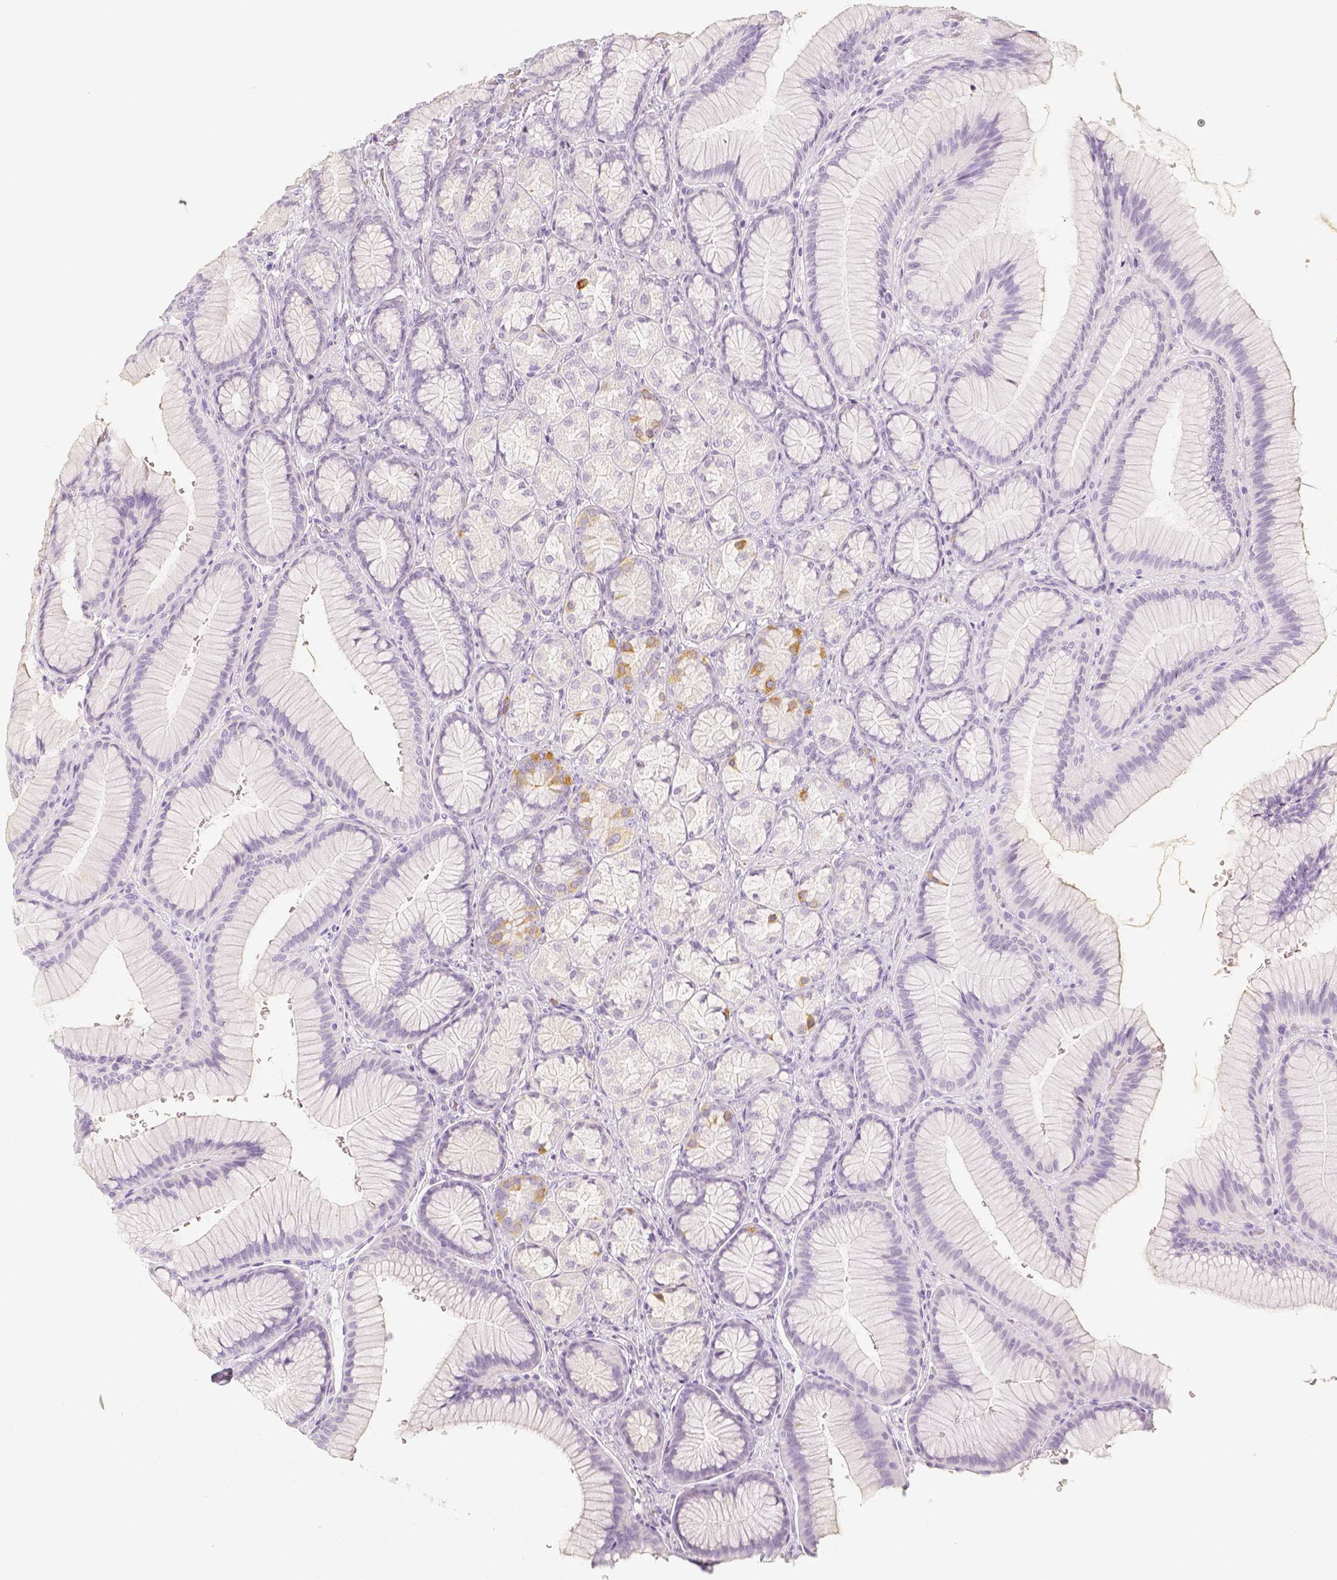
{"staining": {"intensity": "negative", "quantity": "none", "location": "none"}, "tissue": "stomach", "cell_type": "Glandular cells", "image_type": "normal", "snomed": [{"axis": "morphology", "description": "Normal tissue, NOS"}, {"axis": "morphology", "description": "Adenocarcinoma, NOS"}, {"axis": "morphology", "description": "Adenocarcinoma, High grade"}, {"axis": "topography", "description": "Stomach, upper"}, {"axis": "topography", "description": "Stomach"}], "caption": "Human stomach stained for a protein using immunohistochemistry demonstrates no staining in glandular cells.", "gene": "NECAB2", "patient": {"sex": "female", "age": 65}}